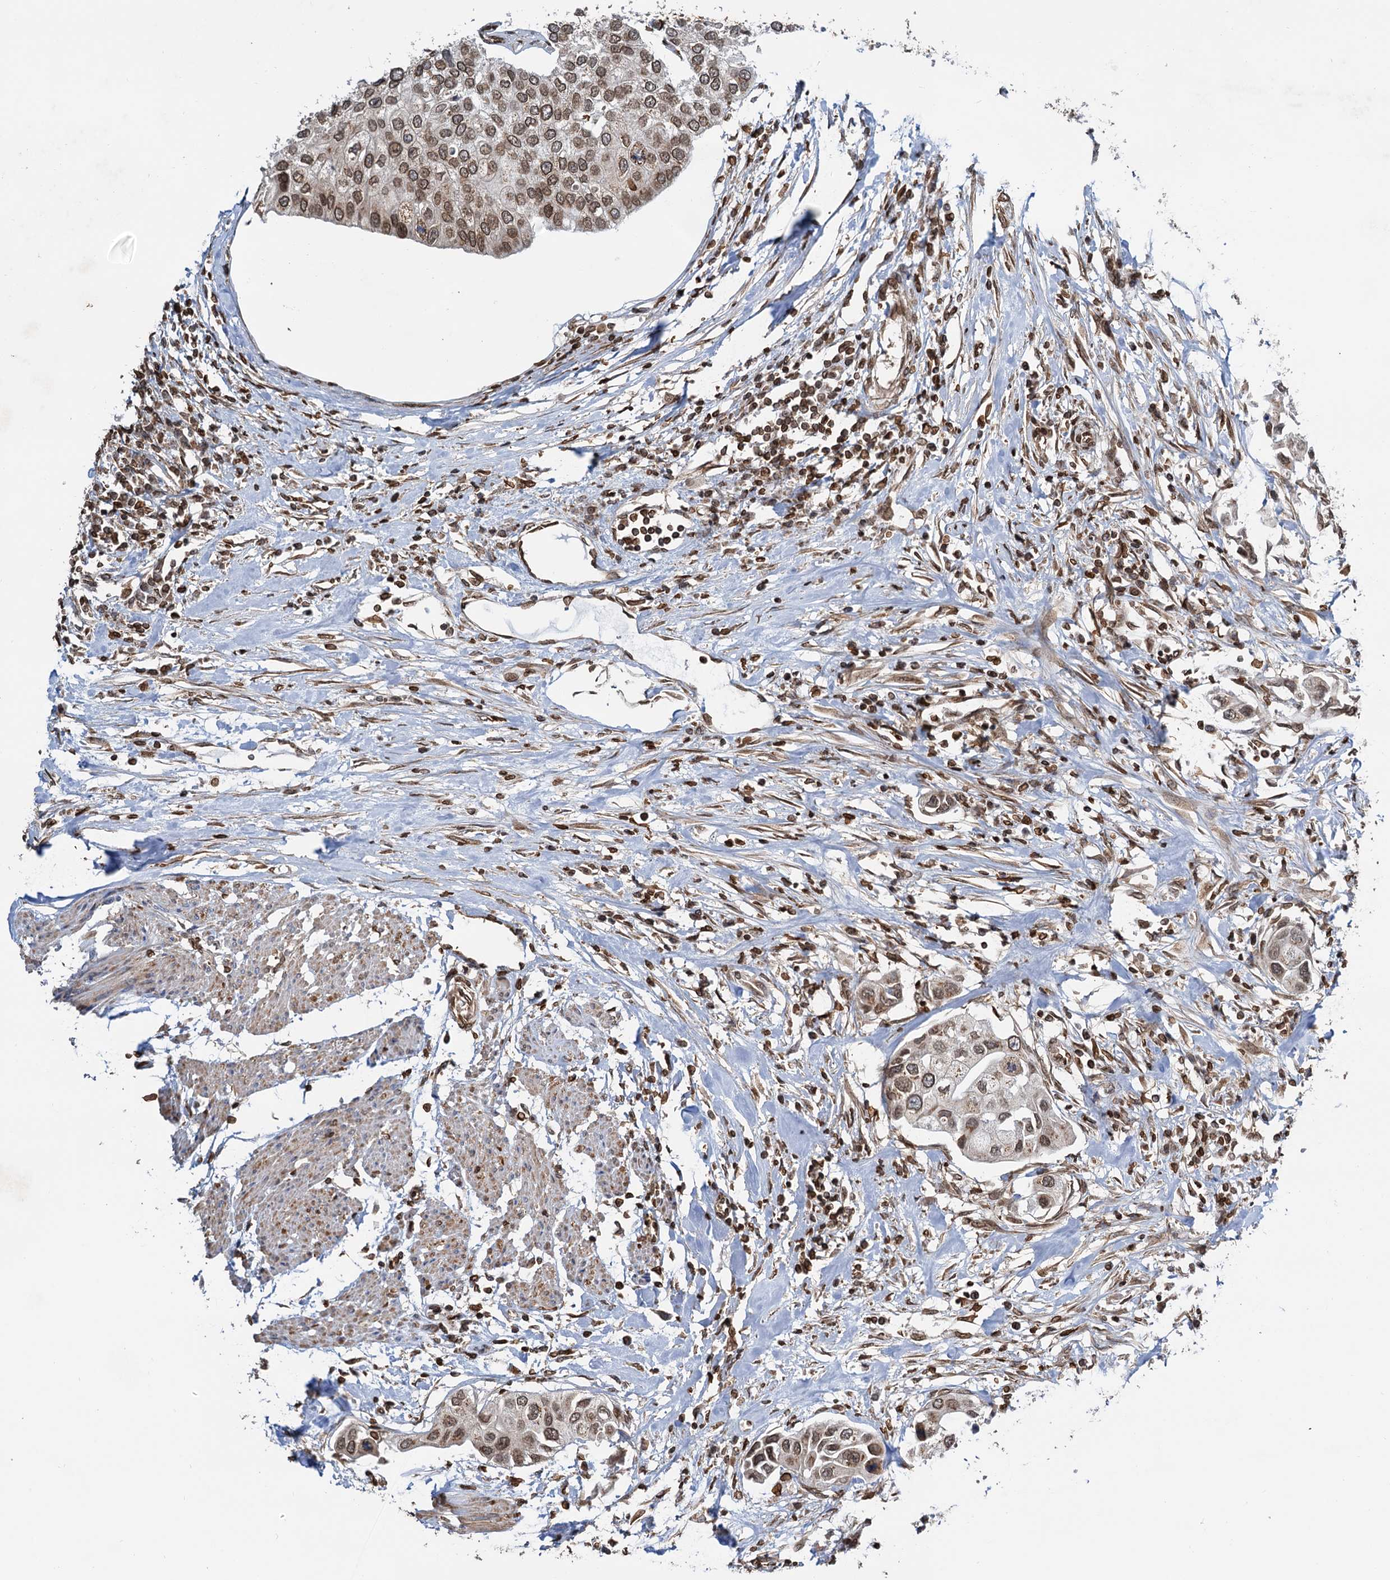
{"staining": {"intensity": "moderate", "quantity": ">75%", "location": "nuclear"}, "tissue": "urothelial cancer", "cell_type": "Tumor cells", "image_type": "cancer", "snomed": [{"axis": "morphology", "description": "Urothelial carcinoma, High grade"}, {"axis": "topography", "description": "Urinary bladder"}], "caption": "The histopathology image reveals a brown stain indicating the presence of a protein in the nuclear of tumor cells in urothelial cancer.", "gene": "ZC3H13", "patient": {"sex": "male", "age": 64}}